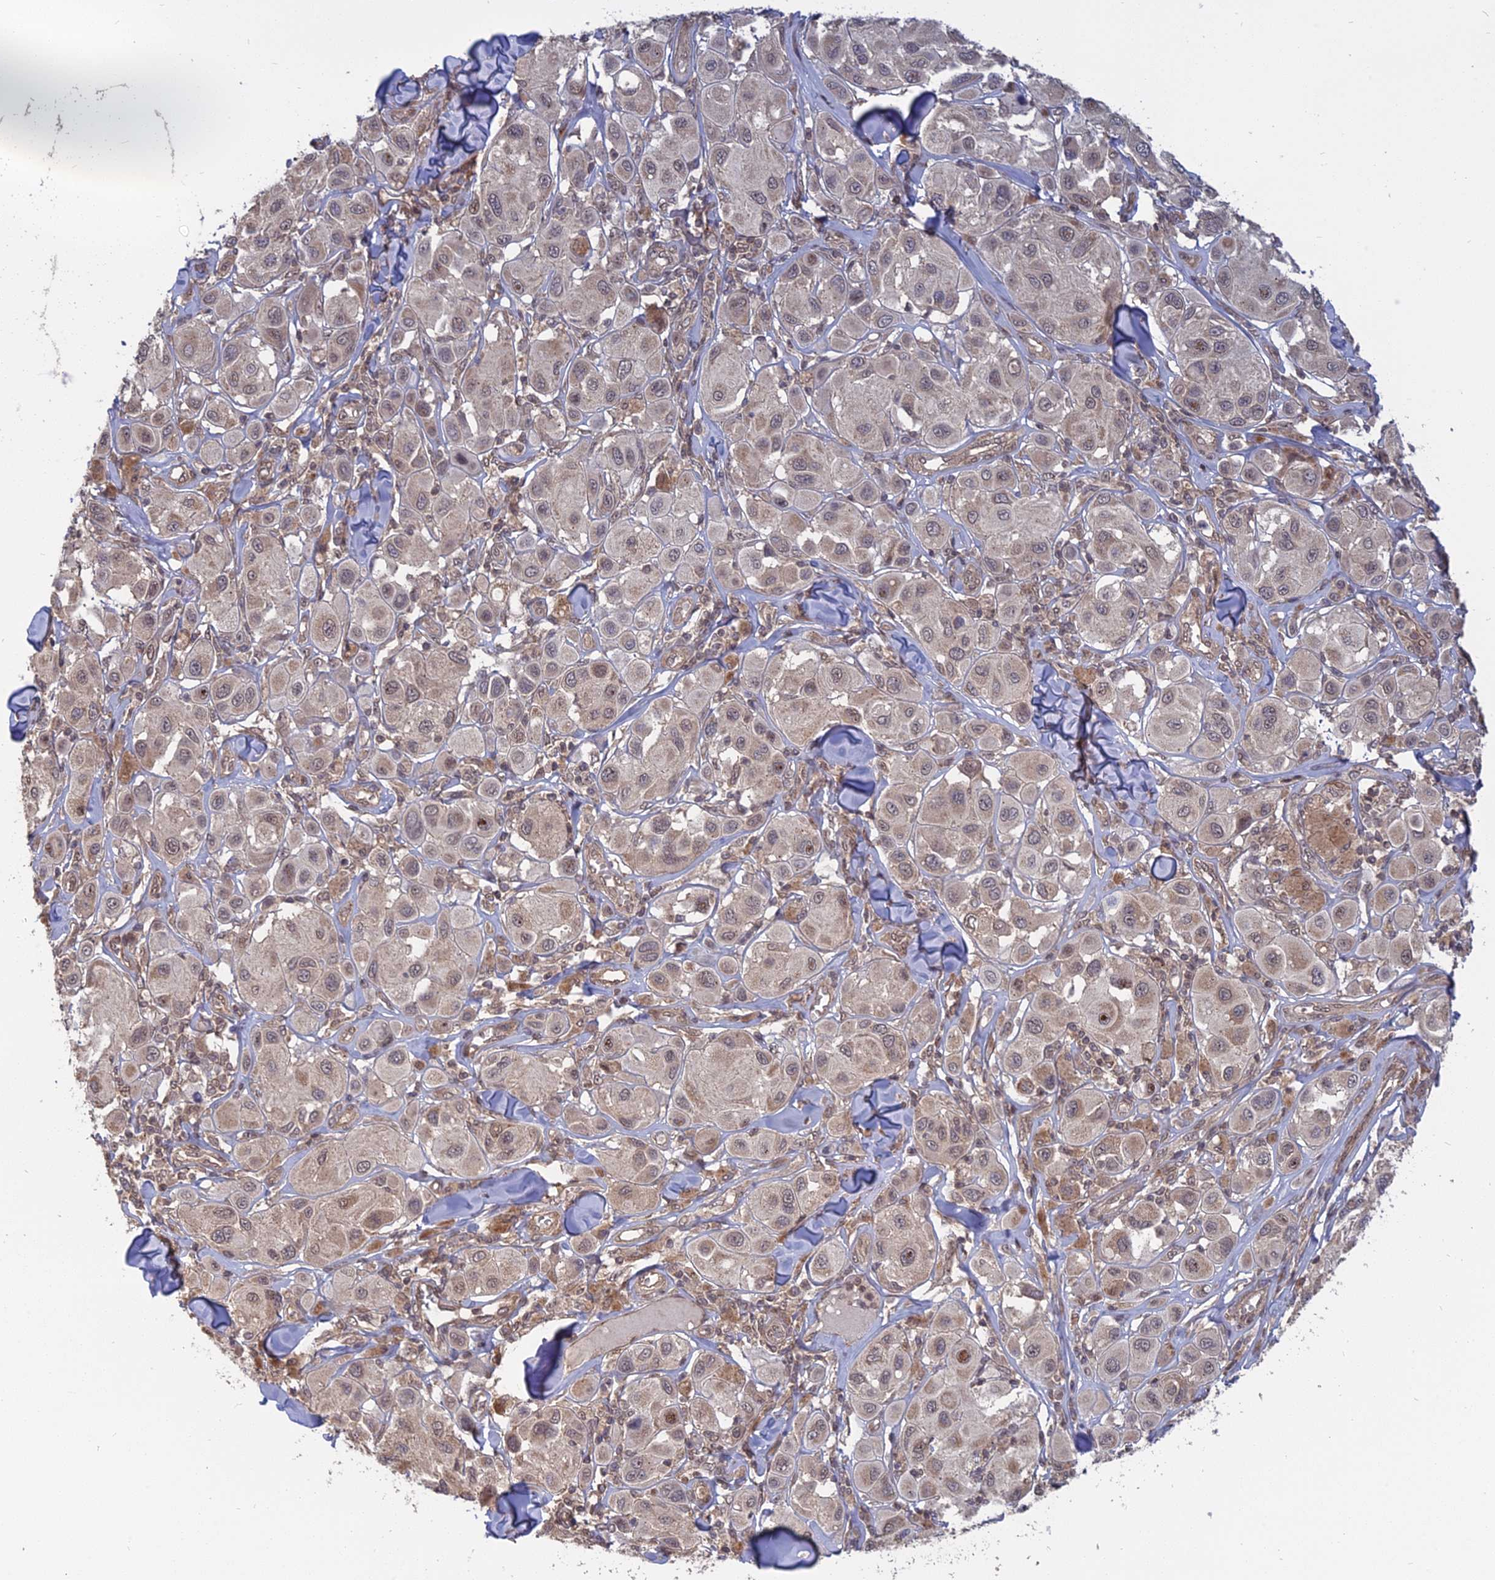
{"staining": {"intensity": "weak", "quantity": "25%-75%", "location": "cytoplasmic/membranous"}, "tissue": "melanoma", "cell_type": "Tumor cells", "image_type": "cancer", "snomed": [{"axis": "morphology", "description": "Malignant melanoma, Metastatic site"}, {"axis": "topography", "description": "Skin"}], "caption": "Approximately 25%-75% of tumor cells in melanoma display weak cytoplasmic/membranous protein staining as visualized by brown immunohistochemical staining.", "gene": "PKIG", "patient": {"sex": "male", "age": 41}}